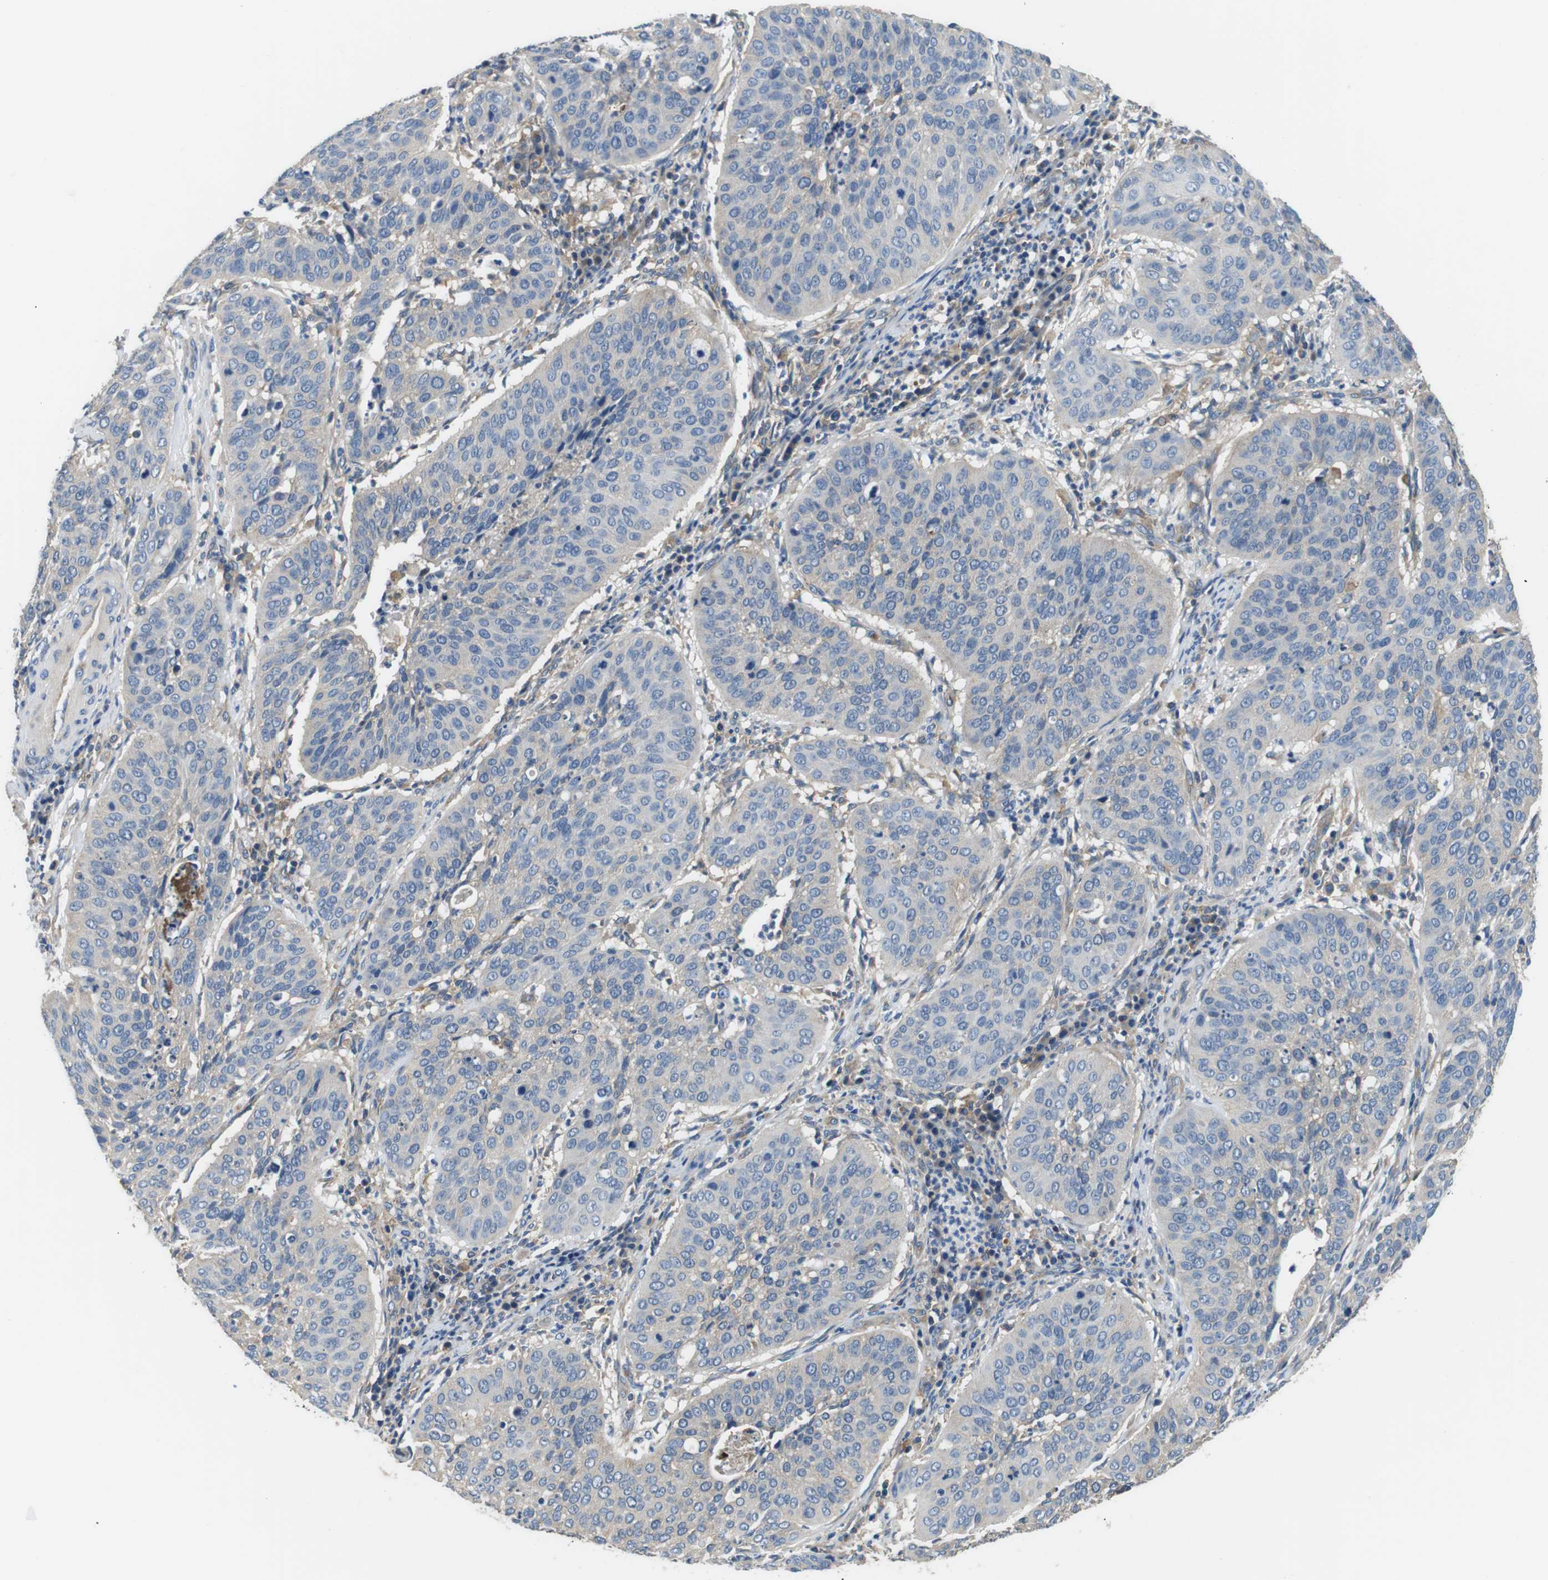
{"staining": {"intensity": "weak", "quantity": "<25%", "location": "cytoplasmic/membranous"}, "tissue": "cervical cancer", "cell_type": "Tumor cells", "image_type": "cancer", "snomed": [{"axis": "morphology", "description": "Normal tissue, NOS"}, {"axis": "morphology", "description": "Squamous cell carcinoma, NOS"}, {"axis": "topography", "description": "Cervix"}], "caption": "High magnification brightfield microscopy of cervical cancer (squamous cell carcinoma) stained with DAB (brown) and counterstained with hematoxylin (blue): tumor cells show no significant expression.", "gene": "DENND4C", "patient": {"sex": "female", "age": 39}}